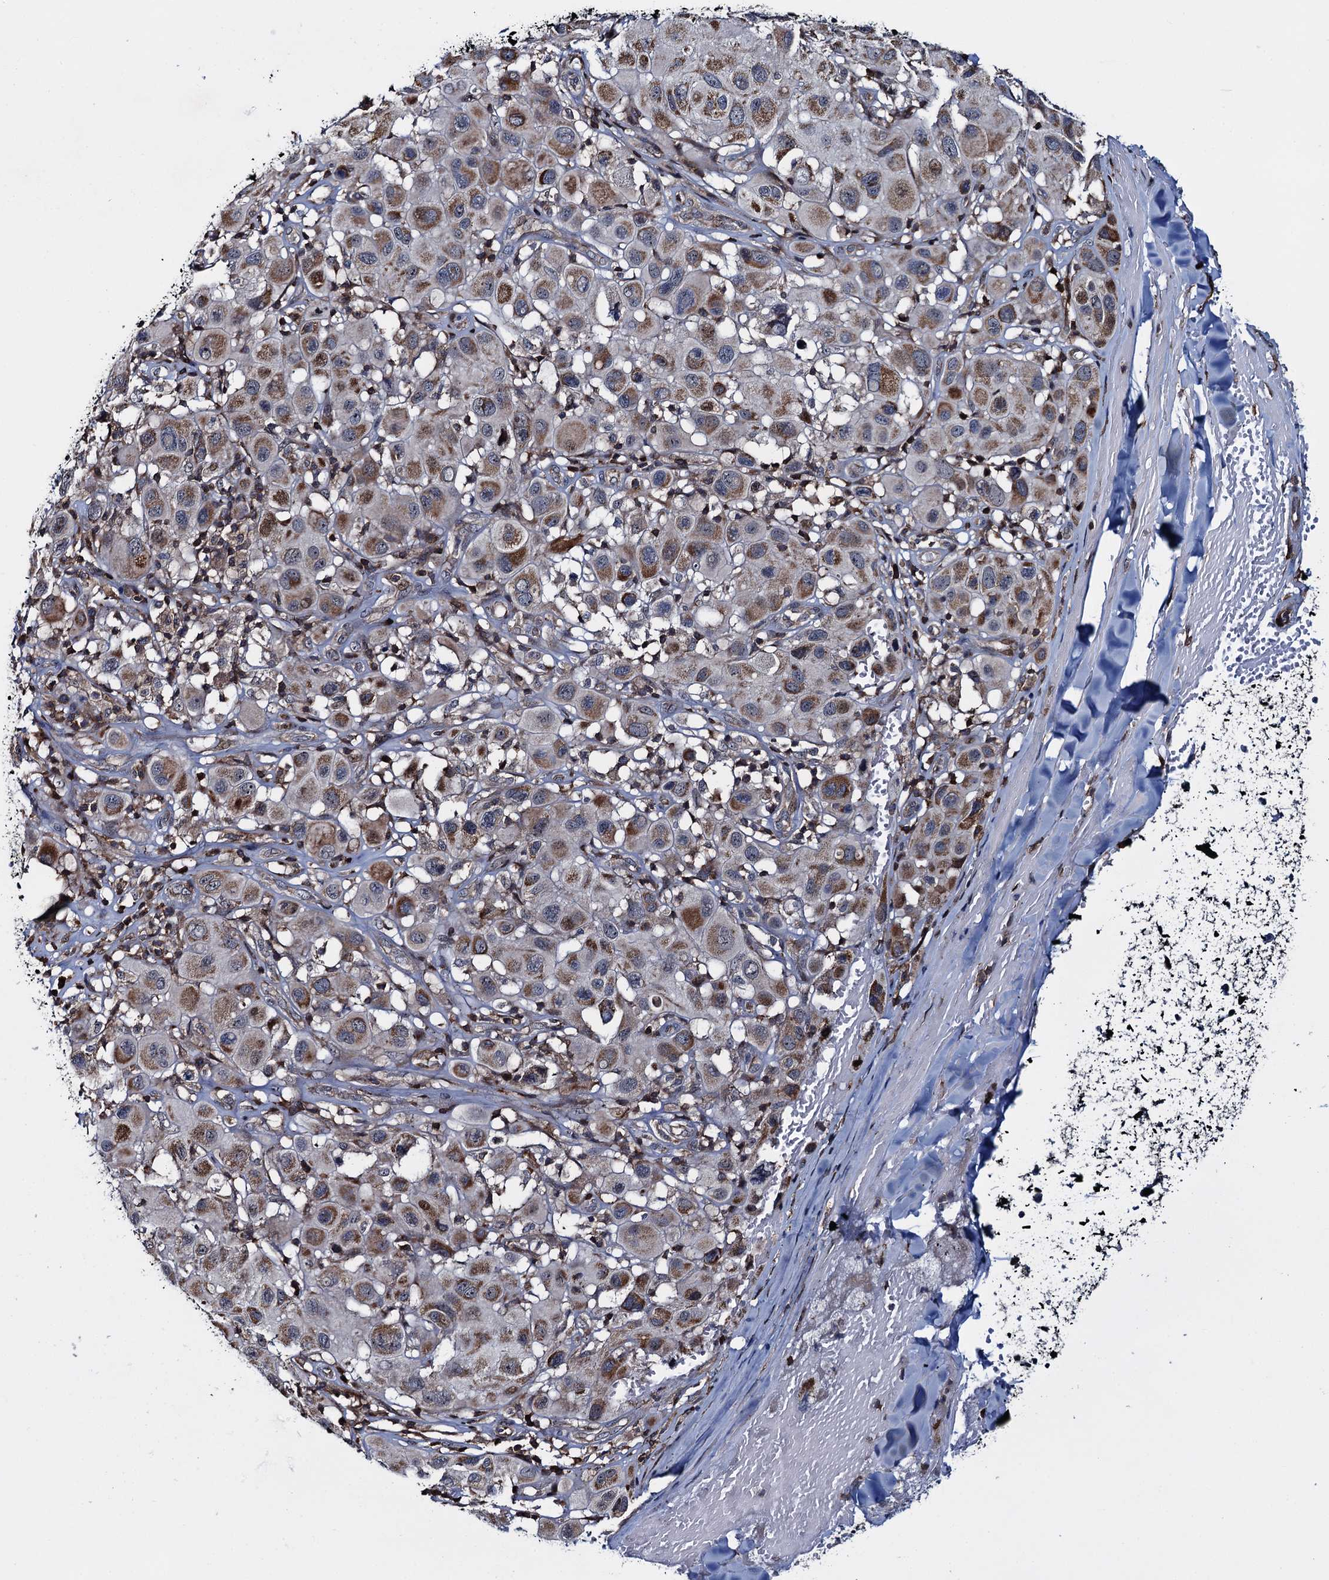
{"staining": {"intensity": "moderate", "quantity": ">75%", "location": "cytoplasmic/membranous"}, "tissue": "melanoma", "cell_type": "Tumor cells", "image_type": "cancer", "snomed": [{"axis": "morphology", "description": "Malignant melanoma, Metastatic site"}, {"axis": "topography", "description": "Skin"}], "caption": "Moderate cytoplasmic/membranous protein positivity is appreciated in about >75% of tumor cells in melanoma. (IHC, brightfield microscopy, high magnification).", "gene": "CCDC102A", "patient": {"sex": "male", "age": 41}}